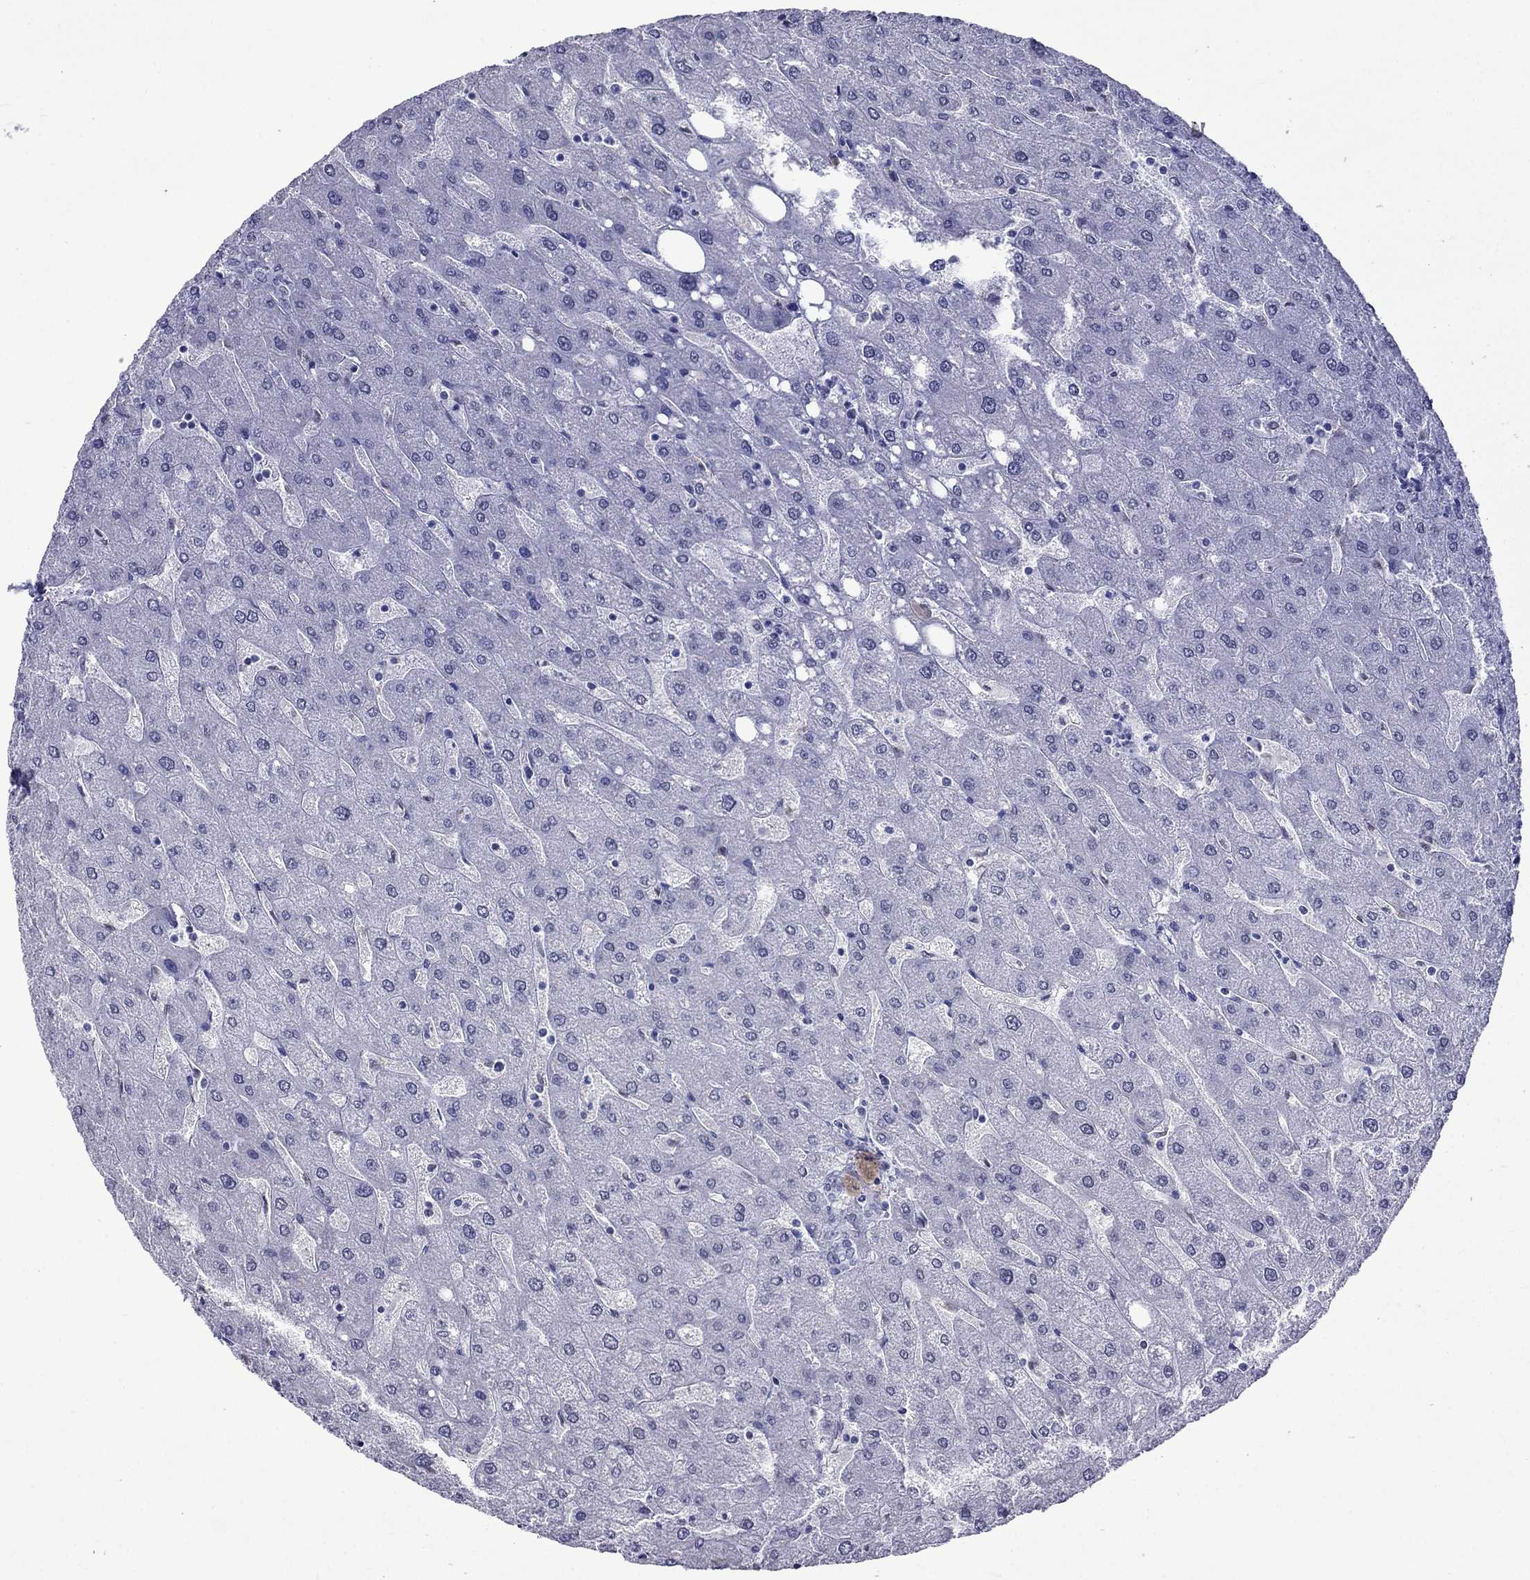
{"staining": {"intensity": "negative", "quantity": "none", "location": "none"}, "tissue": "liver", "cell_type": "Cholangiocytes", "image_type": "normal", "snomed": [{"axis": "morphology", "description": "Normal tissue, NOS"}, {"axis": "topography", "description": "Liver"}], "caption": "This micrograph is of benign liver stained with IHC to label a protein in brown with the nuclei are counter-stained blue. There is no staining in cholangiocytes.", "gene": "MGP", "patient": {"sex": "male", "age": 67}}